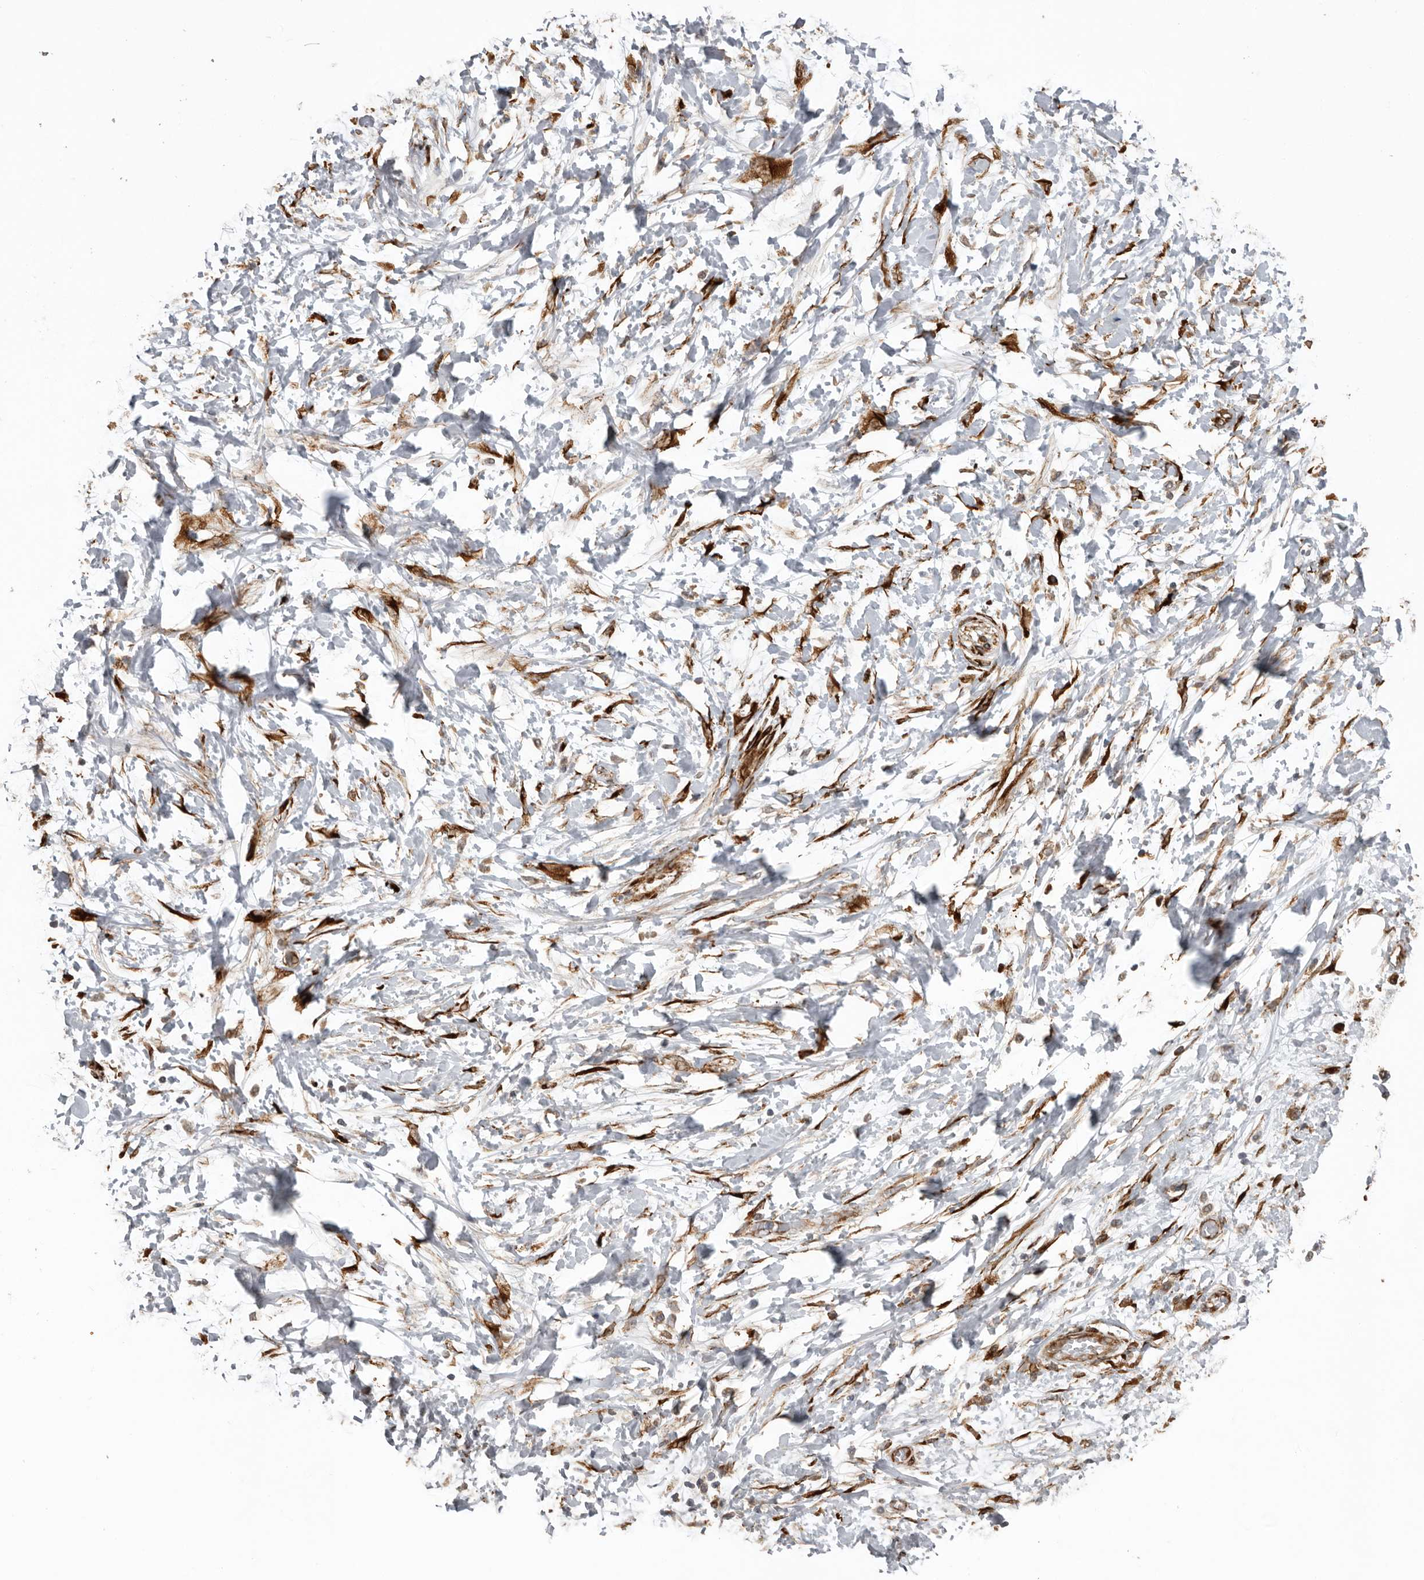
{"staining": {"intensity": "weak", "quantity": ">75%", "location": "cytoplasmic/membranous"}, "tissue": "adipose tissue", "cell_type": "Adipocytes", "image_type": "normal", "snomed": [{"axis": "morphology", "description": "Normal tissue, NOS"}, {"axis": "morphology", "description": "Adenocarcinoma, NOS"}, {"axis": "topography", "description": "Duodenum"}, {"axis": "topography", "description": "Peripheral nerve tissue"}], "caption": "Immunohistochemical staining of benign human adipose tissue demonstrates low levels of weak cytoplasmic/membranous positivity in approximately >75% of adipocytes.", "gene": "CEP350", "patient": {"sex": "female", "age": 60}}